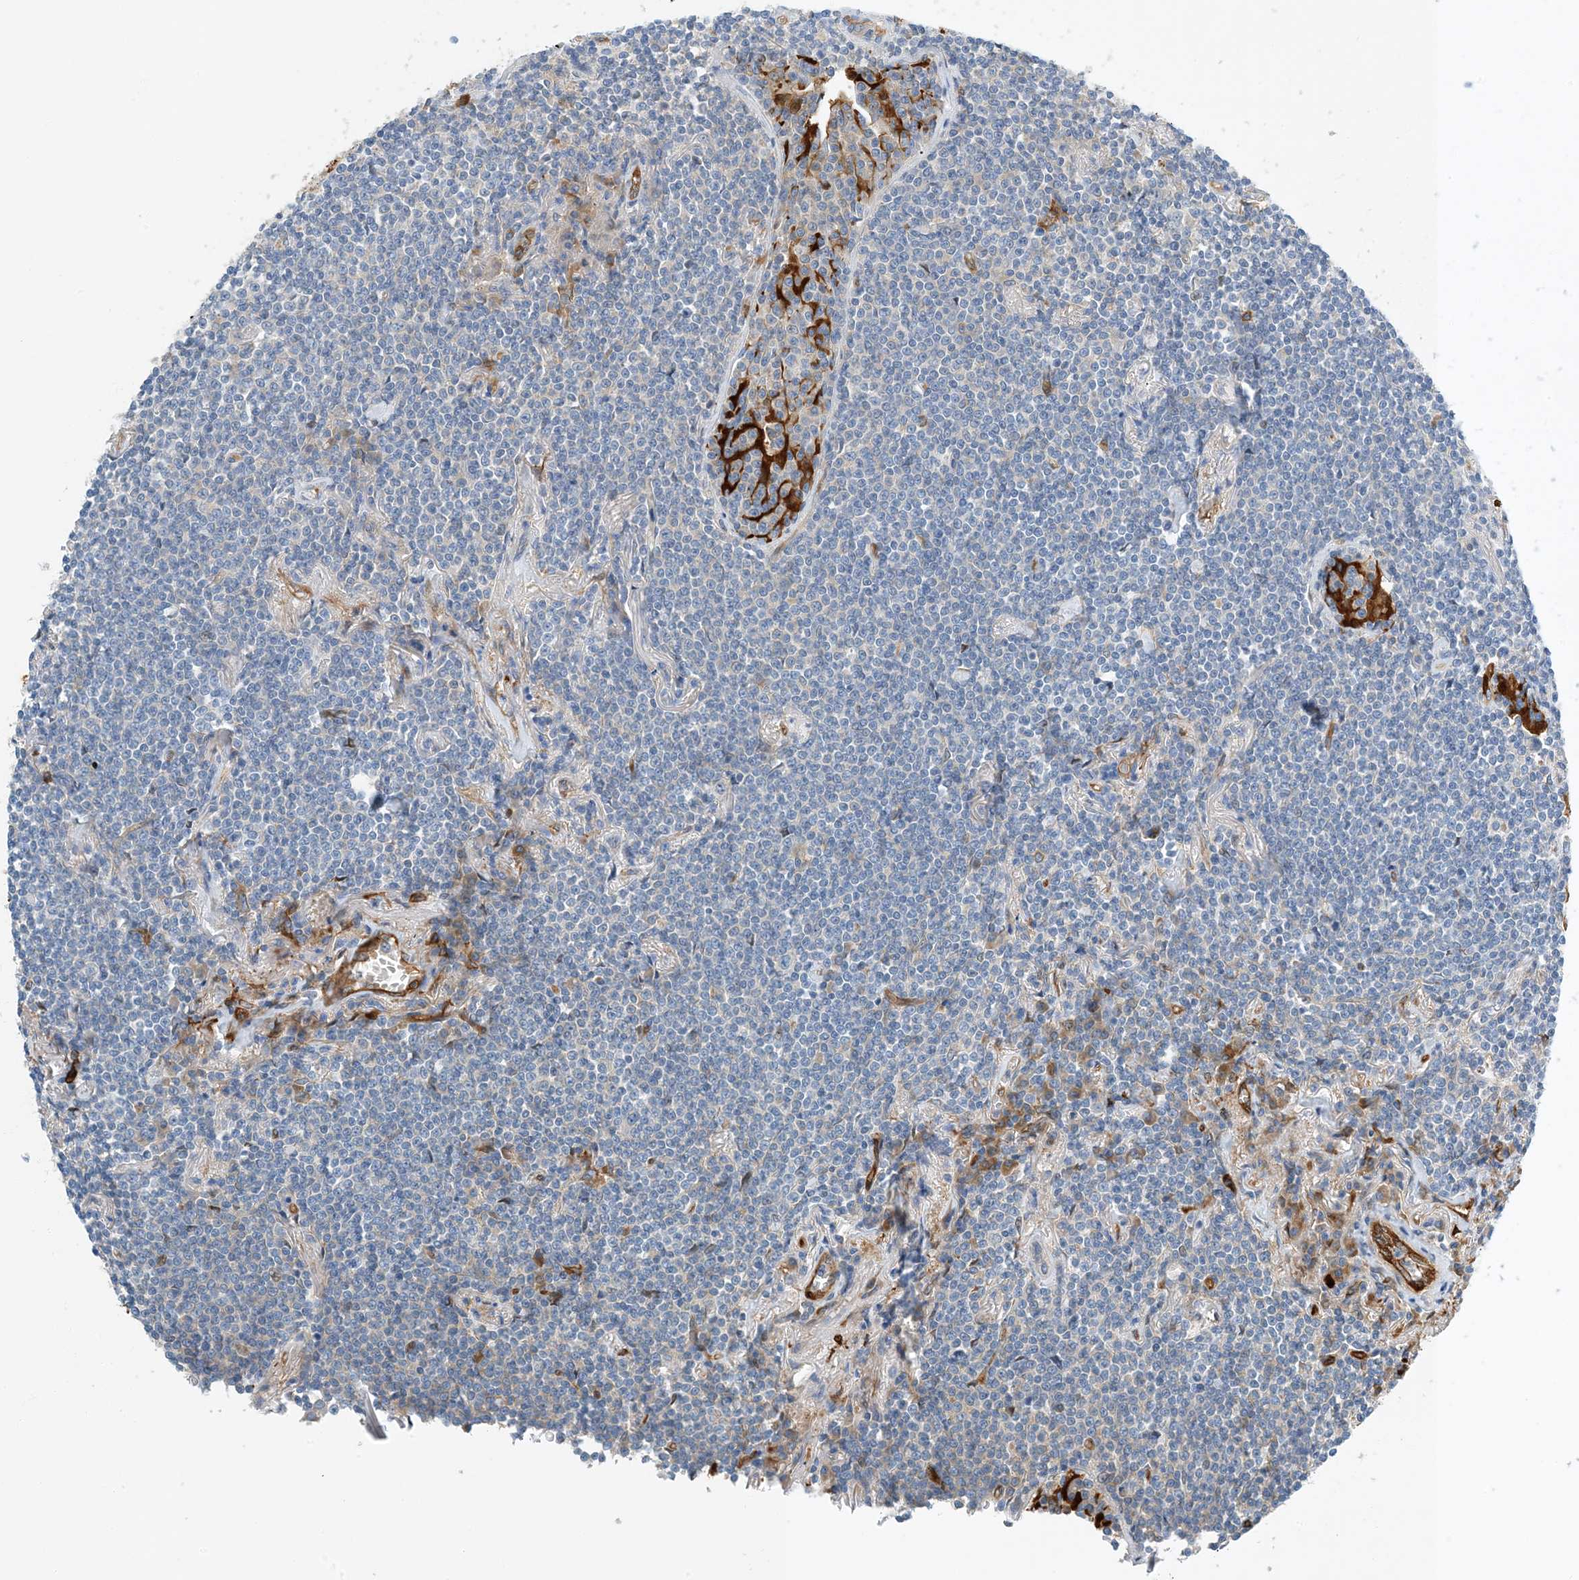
{"staining": {"intensity": "negative", "quantity": "none", "location": "none"}, "tissue": "lymphoma", "cell_type": "Tumor cells", "image_type": "cancer", "snomed": [{"axis": "morphology", "description": "Malignant lymphoma, non-Hodgkin's type, Low grade"}, {"axis": "topography", "description": "Lung"}], "caption": "Tumor cells show no significant positivity in lymphoma.", "gene": "PCDHA2", "patient": {"sex": "female", "age": 71}}